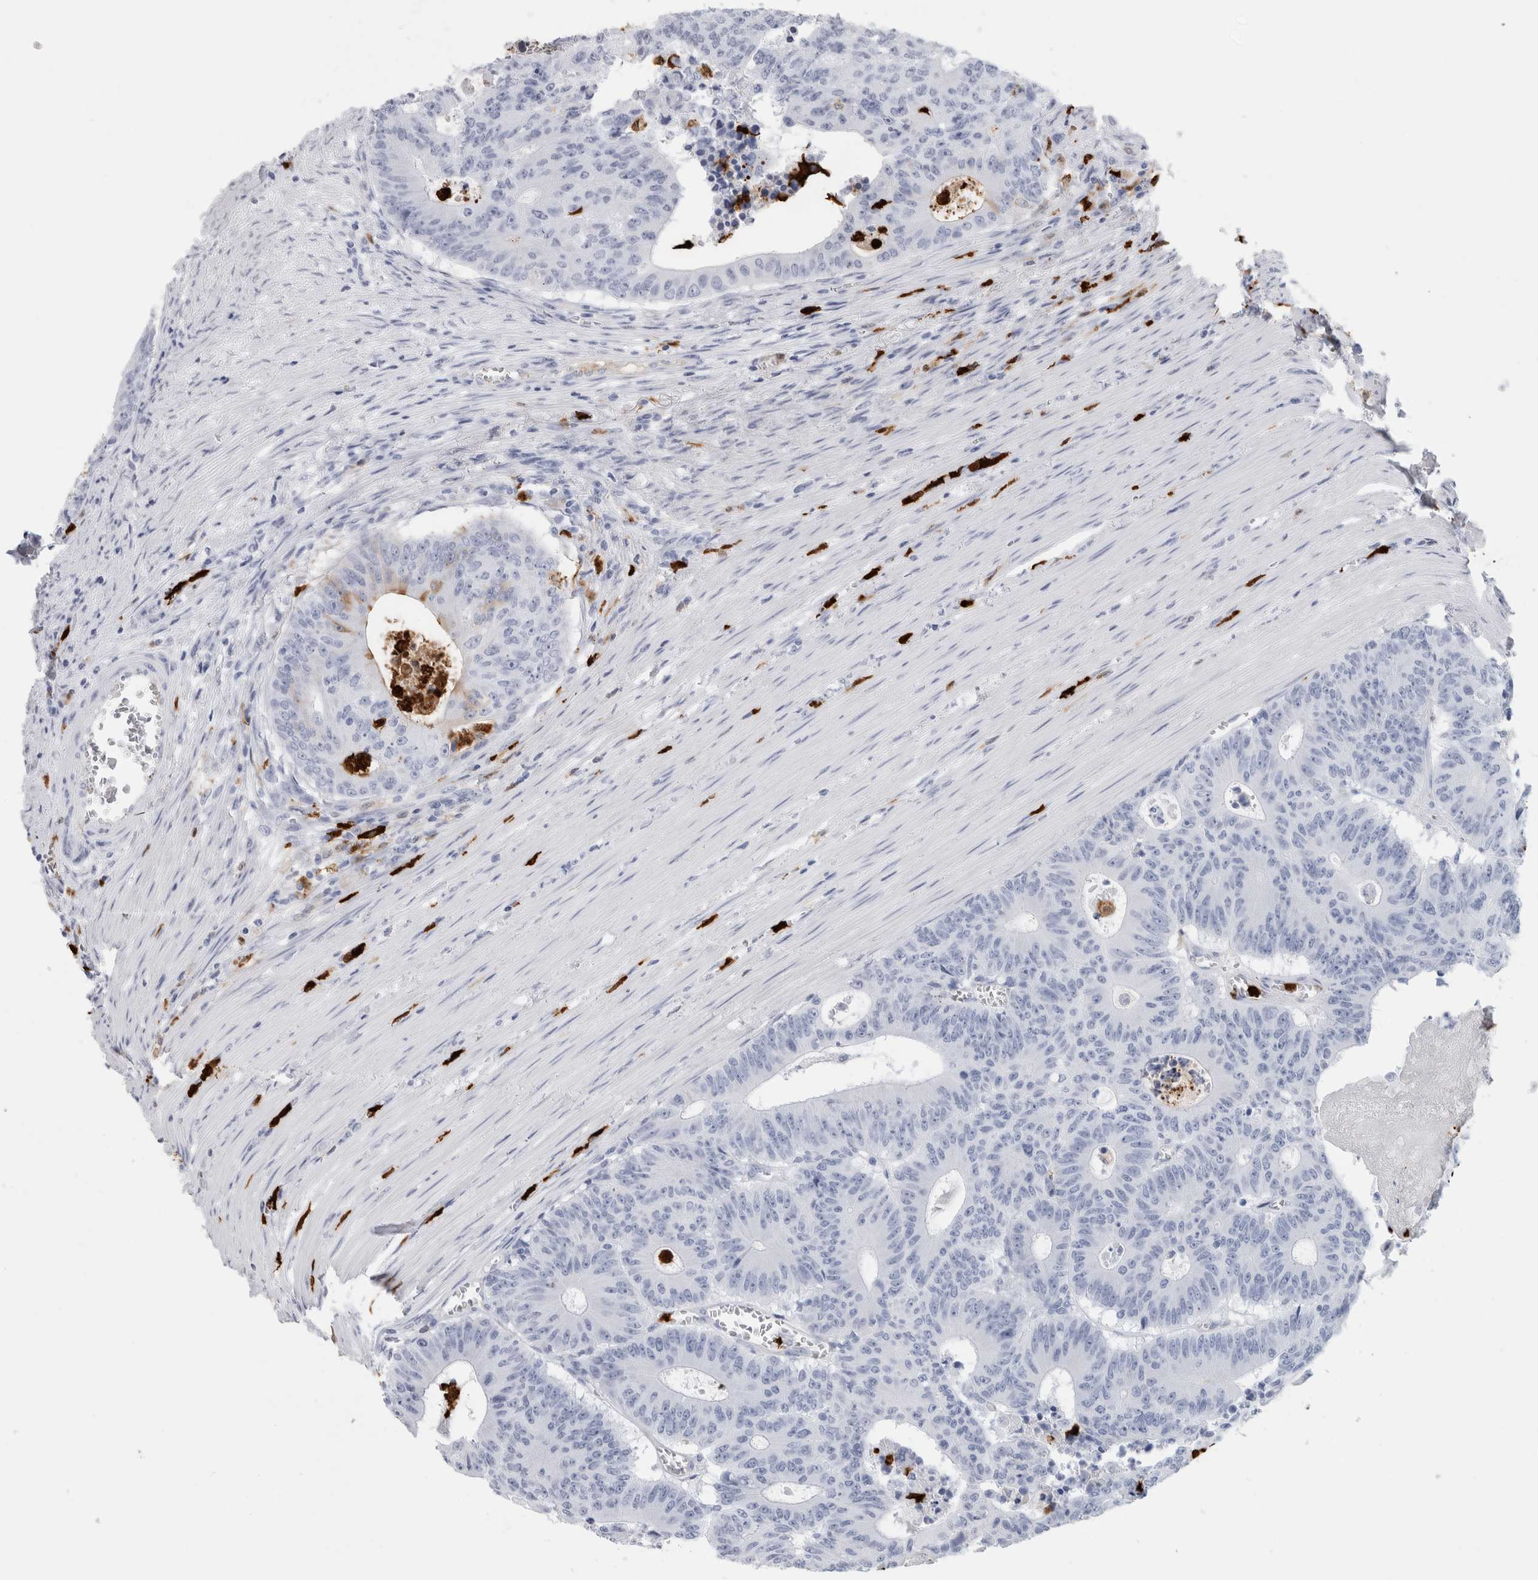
{"staining": {"intensity": "negative", "quantity": "none", "location": "none"}, "tissue": "colorectal cancer", "cell_type": "Tumor cells", "image_type": "cancer", "snomed": [{"axis": "morphology", "description": "Adenocarcinoma, NOS"}, {"axis": "topography", "description": "Colon"}], "caption": "Immunohistochemistry (IHC) image of adenocarcinoma (colorectal) stained for a protein (brown), which demonstrates no expression in tumor cells.", "gene": "S100A8", "patient": {"sex": "male", "age": 87}}